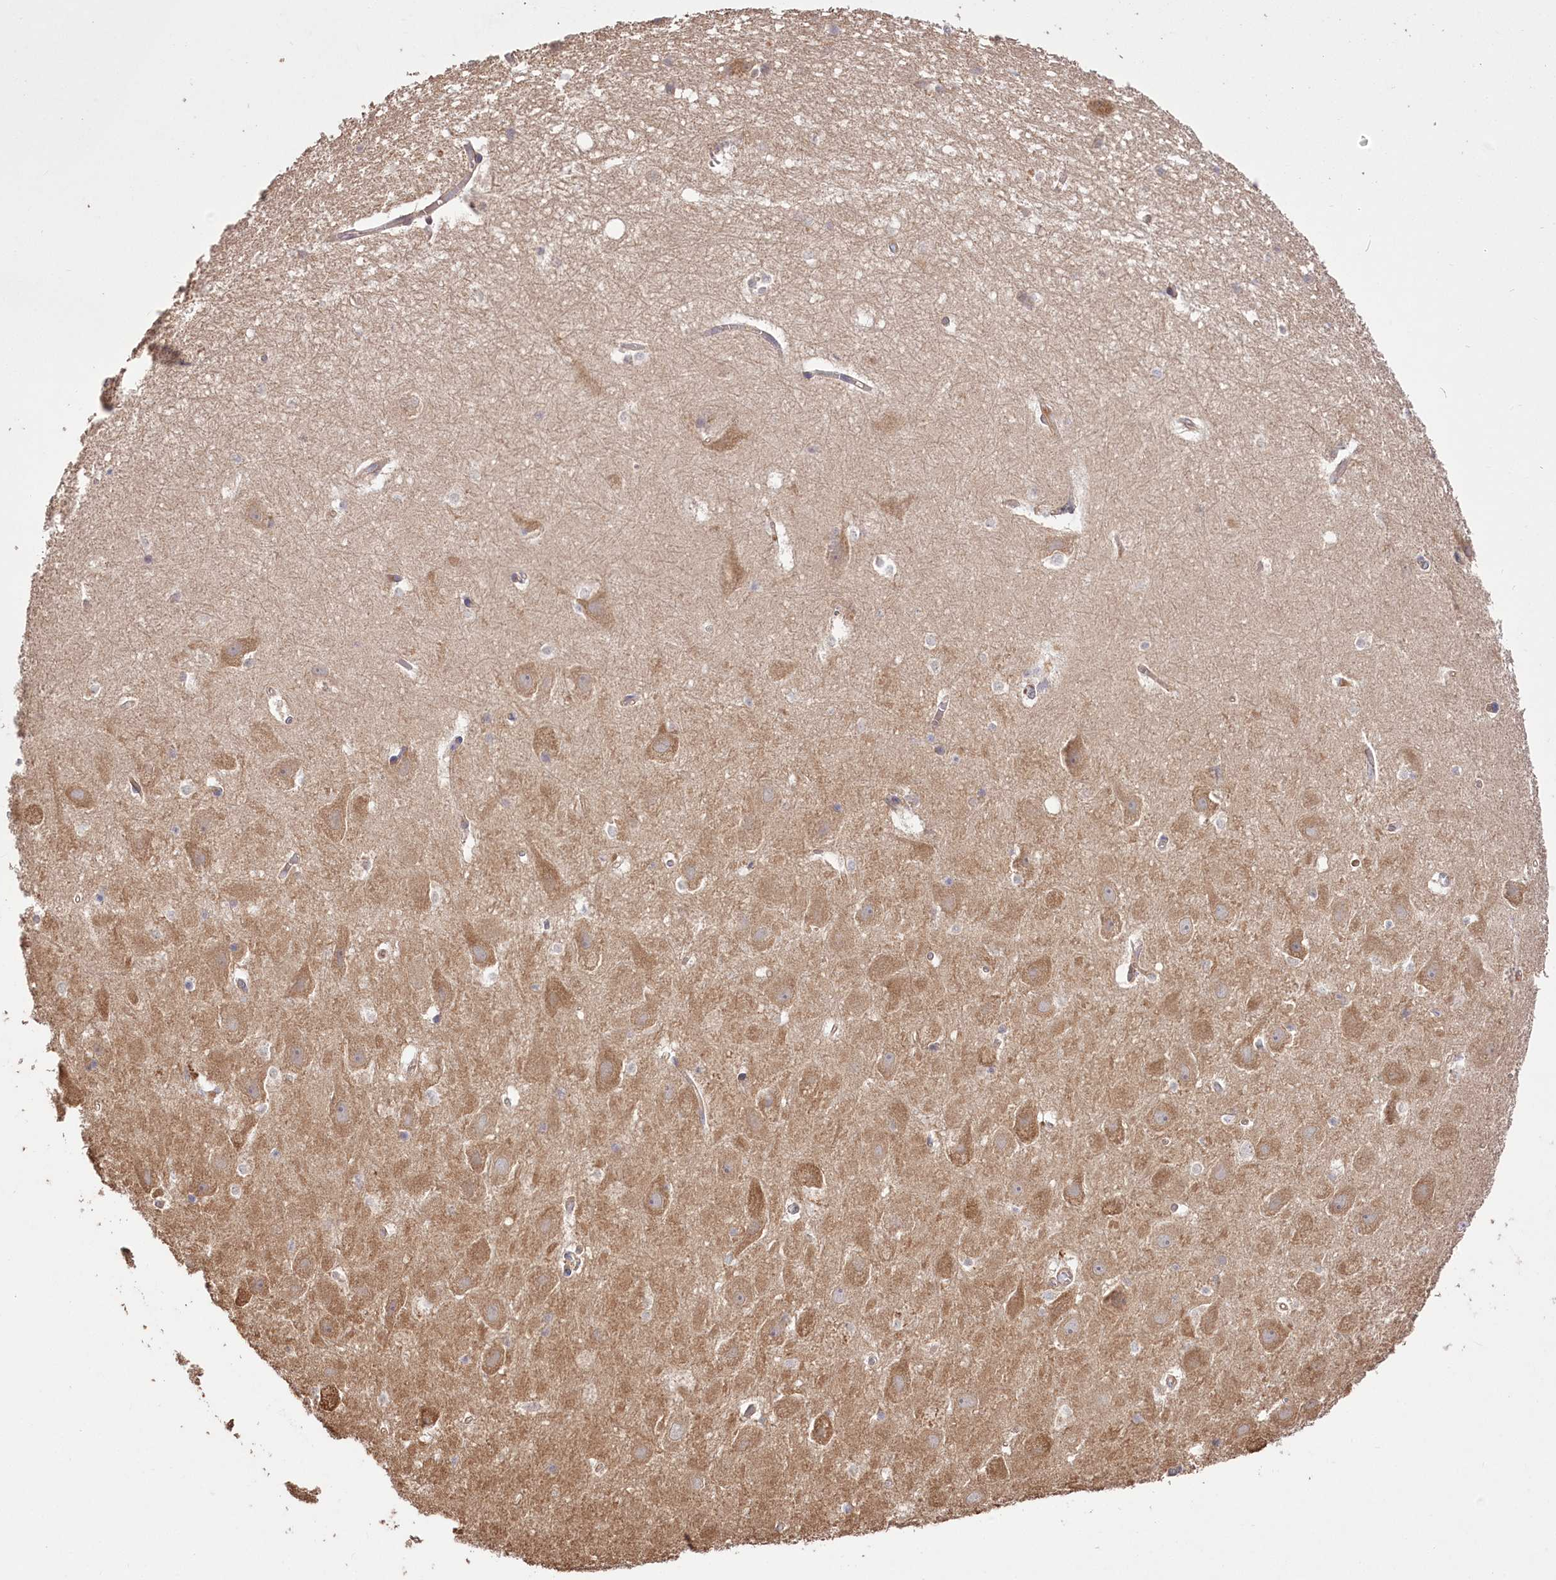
{"staining": {"intensity": "negative", "quantity": "none", "location": "none"}, "tissue": "hippocampus", "cell_type": "Glial cells", "image_type": "normal", "snomed": [{"axis": "morphology", "description": "Normal tissue, NOS"}, {"axis": "topography", "description": "Hippocampus"}], "caption": "A histopathology image of hippocampus stained for a protein displays no brown staining in glial cells.", "gene": "PRSS53", "patient": {"sex": "female", "age": 52}}